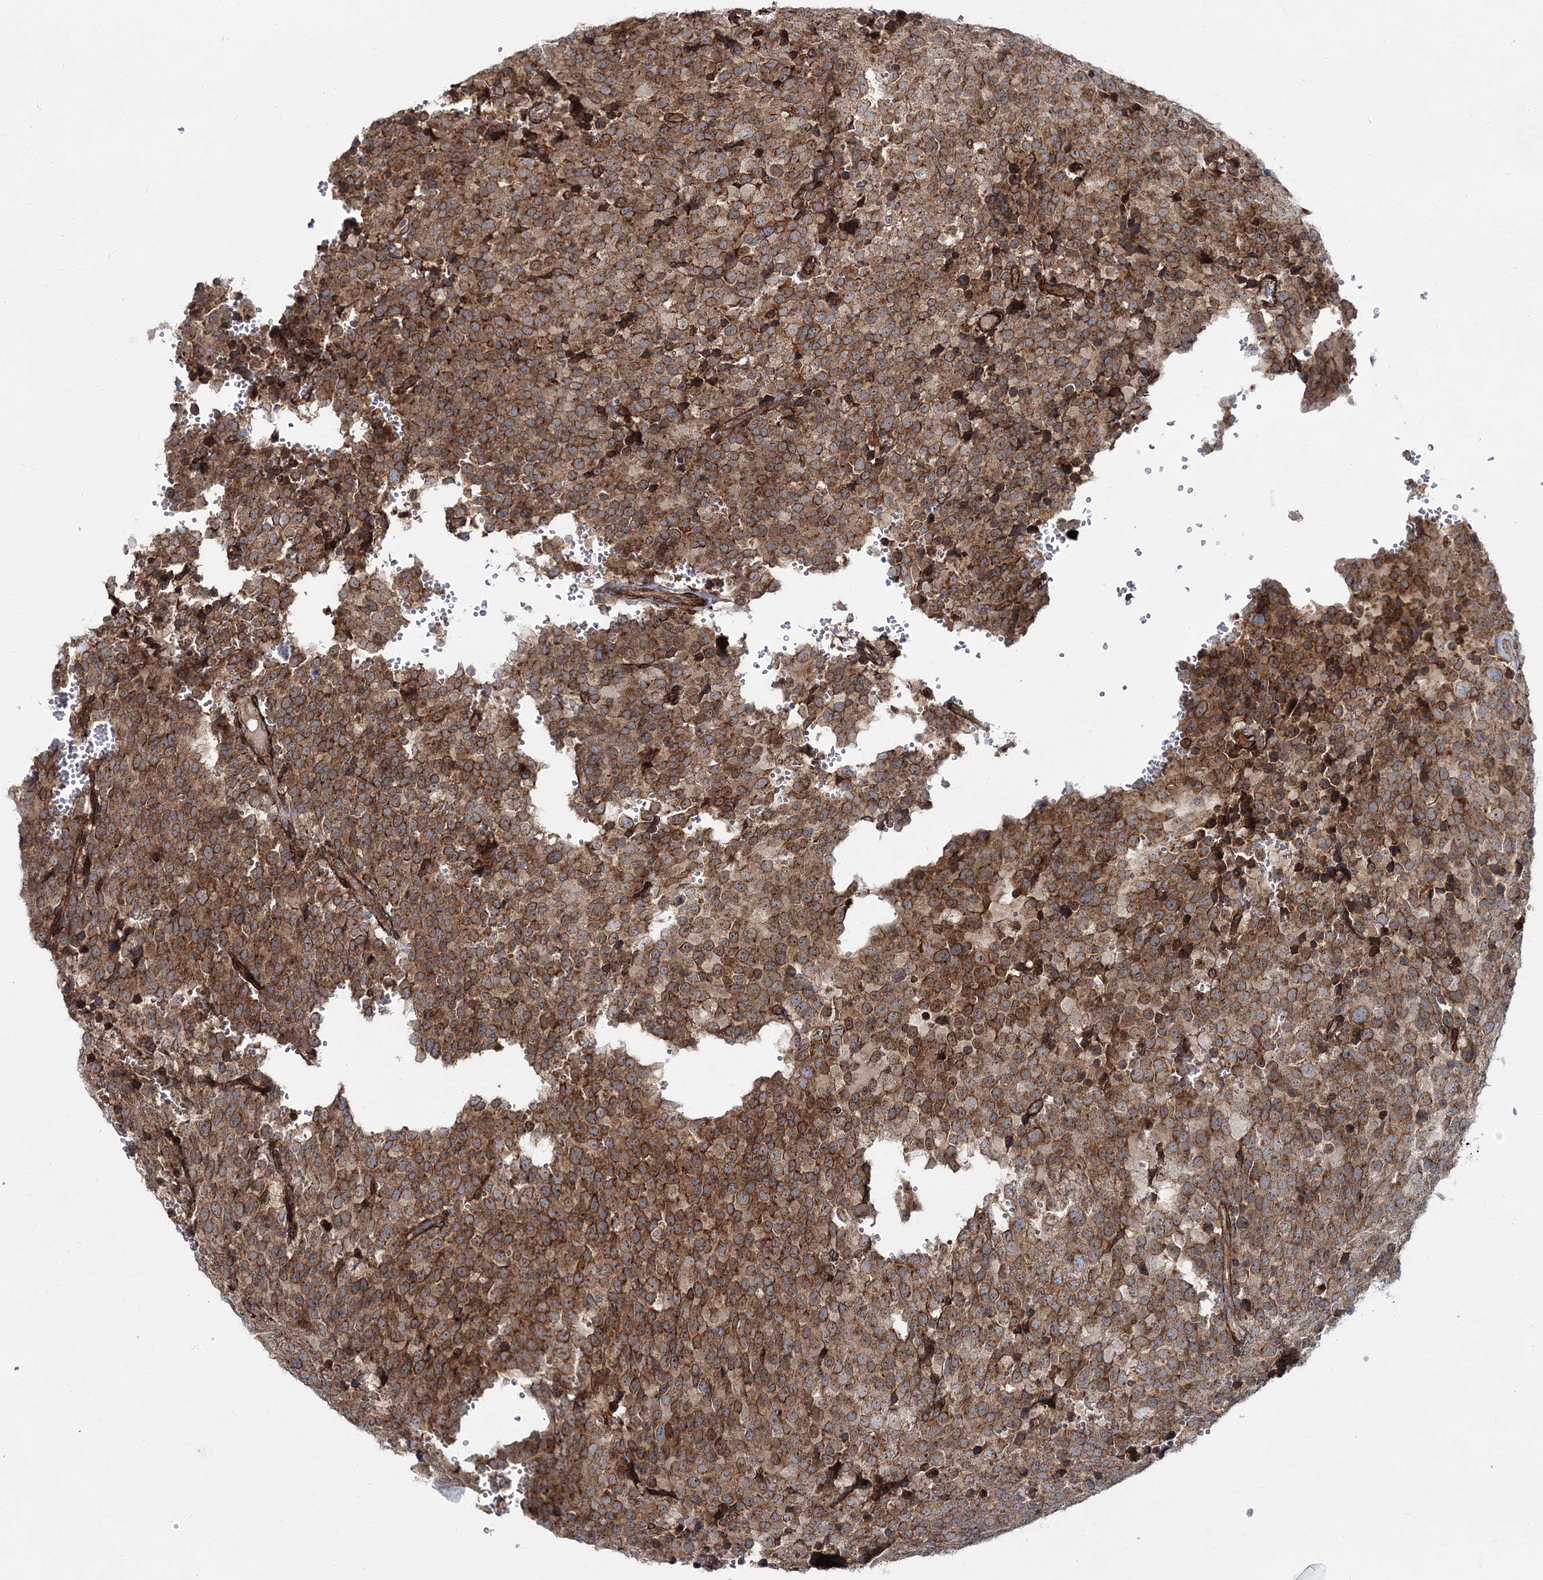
{"staining": {"intensity": "strong", "quantity": ">75%", "location": "cytoplasmic/membranous"}, "tissue": "testis cancer", "cell_type": "Tumor cells", "image_type": "cancer", "snomed": [{"axis": "morphology", "description": "Seminoma, NOS"}, {"axis": "topography", "description": "Testis"}], "caption": "An image of testis cancer (seminoma) stained for a protein exhibits strong cytoplasmic/membranous brown staining in tumor cells.", "gene": "NBAS", "patient": {"sex": "male", "age": 71}}